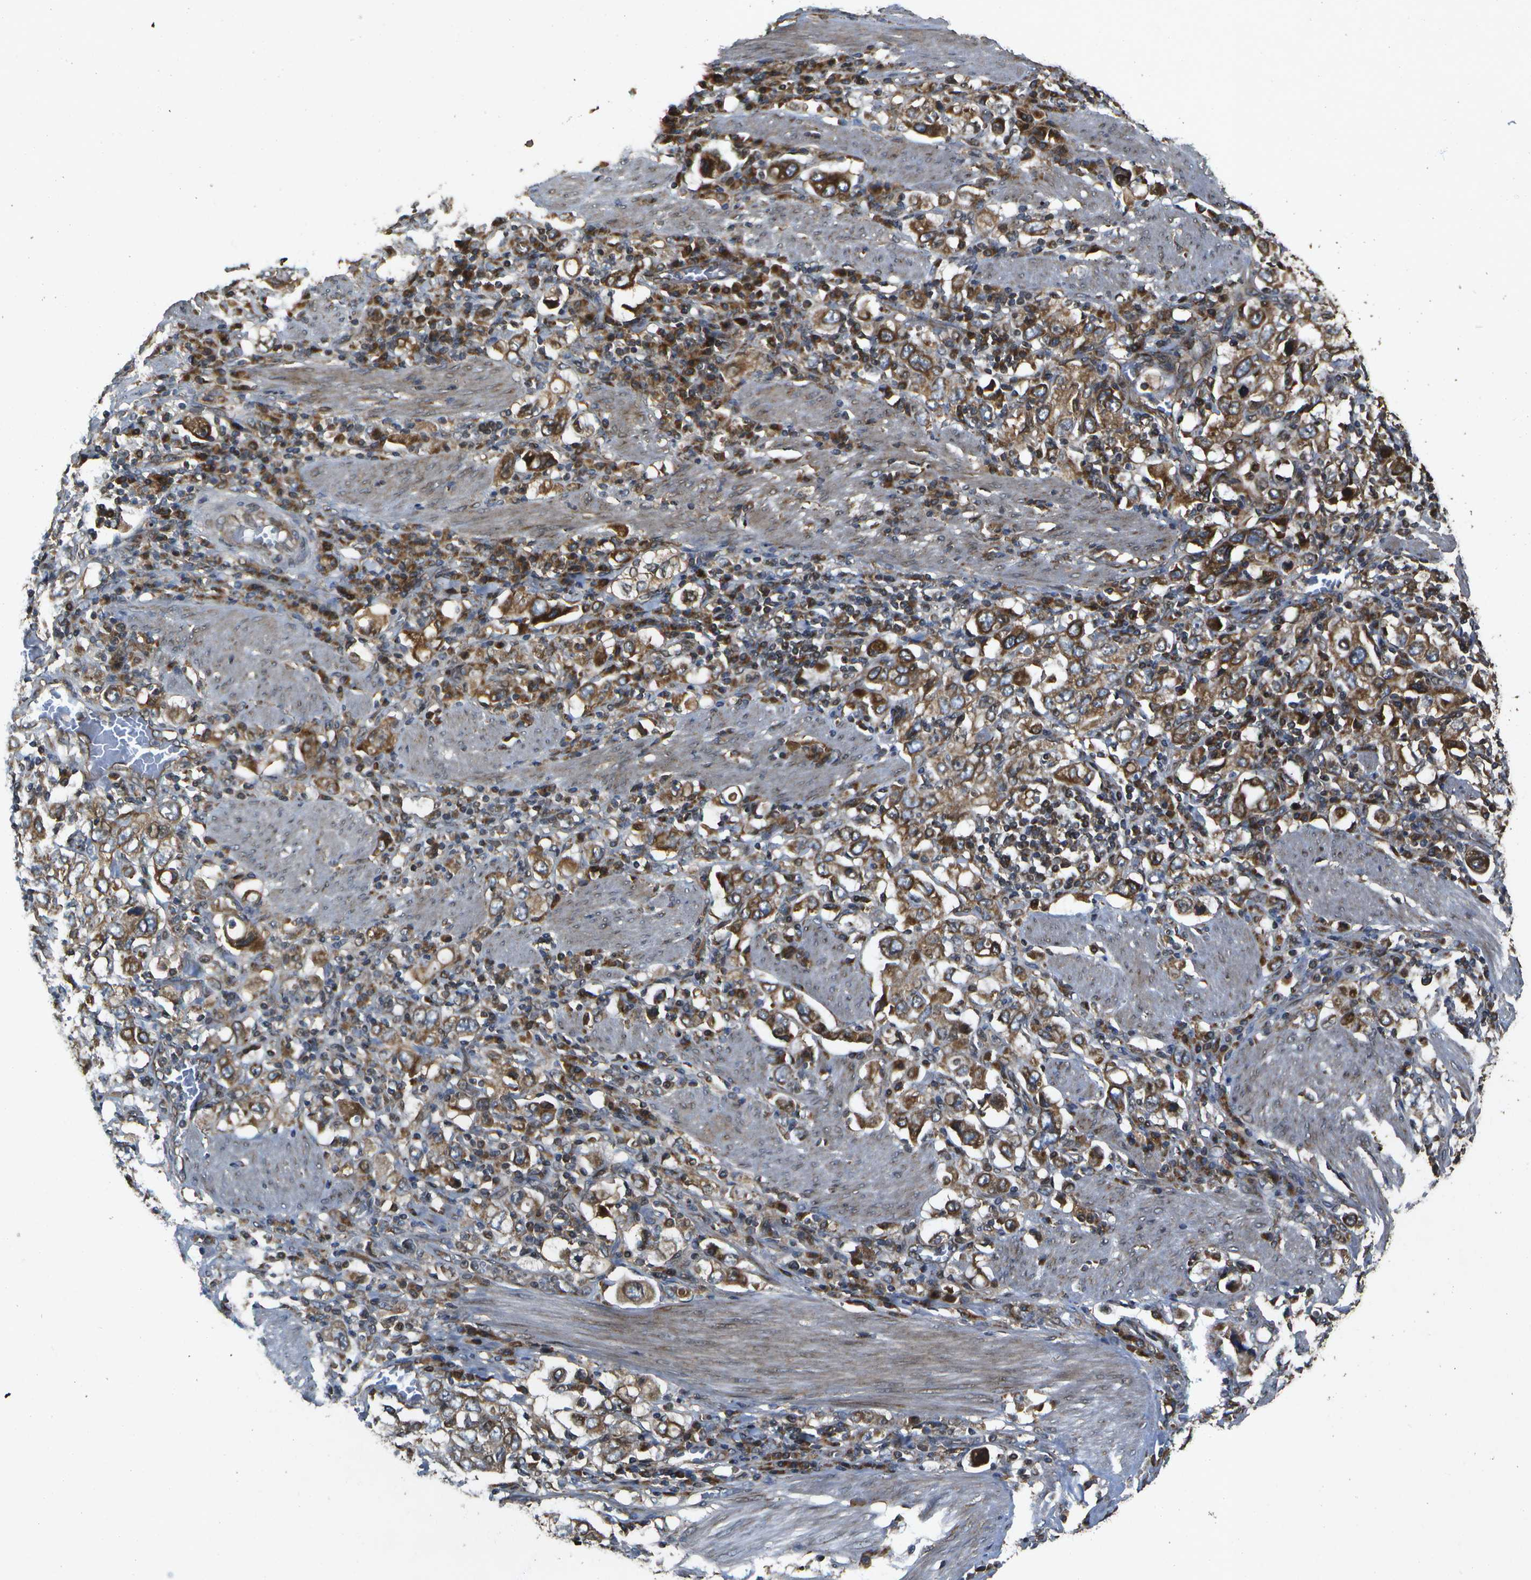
{"staining": {"intensity": "moderate", "quantity": ">75%", "location": "cytoplasmic/membranous"}, "tissue": "stomach cancer", "cell_type": "Tumor cells", "image_type": "cancer", "snomed": [{"axis": "morphology", "description": "Adenocarcinoma, NOS"}, {"axis": "topography", "description": "Stomach, upper"}], "caption": "Brown immunohistochemical staining in adenocarcinoma (stomach) exhibits moderate cytoplasmic/membranous expression in approximately >75% of tumor cells. The staining is performed using DAB (3,3'-diaminobenzidine) brown chromogen to label protein expression. The nuclei are counter-stained blue using hematoxylin.", "gene": "HFE", "patient": {"sex": "male", "age": 62}}